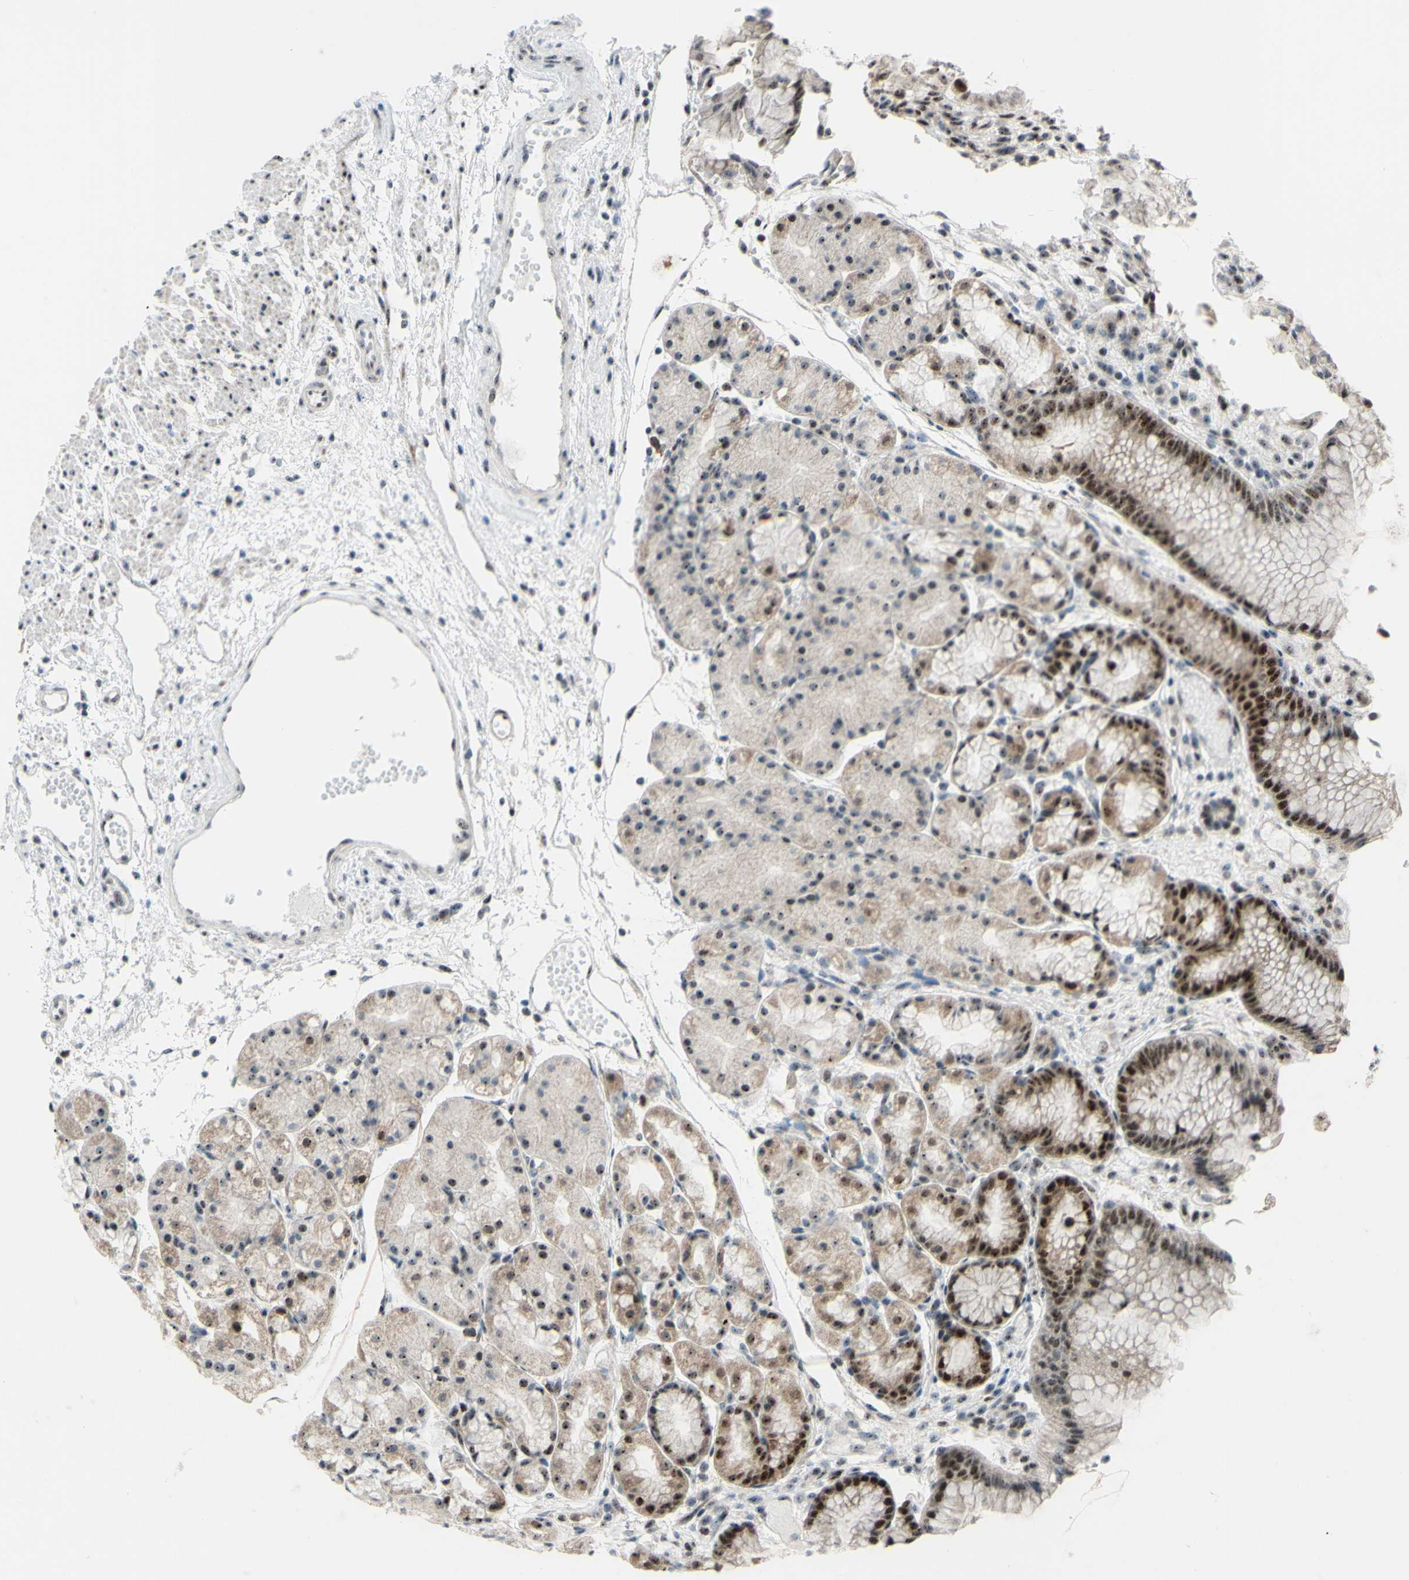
{"staining": {"intensity": "strong", "quantity": "25%-75%", "location": "cytoplasmic/membranous,nuclear"}, "tissue": "stomach", "cell_type": "Glandular cells", "image_type": "normal", "snomed": [{"axis": "morphology", "description": "Normal tissue, NOS"}, {"axis": "topography", "description": "Stomach, upper"}], "caption": "Protein staining of unremarkable stomach demonstrates strong cytoplasmic/membranous,nuclear staining in approximately 25%-75% of glandular cells.", "gene": "POLR1A", "patient": {"sex": "male", "age": 72}}